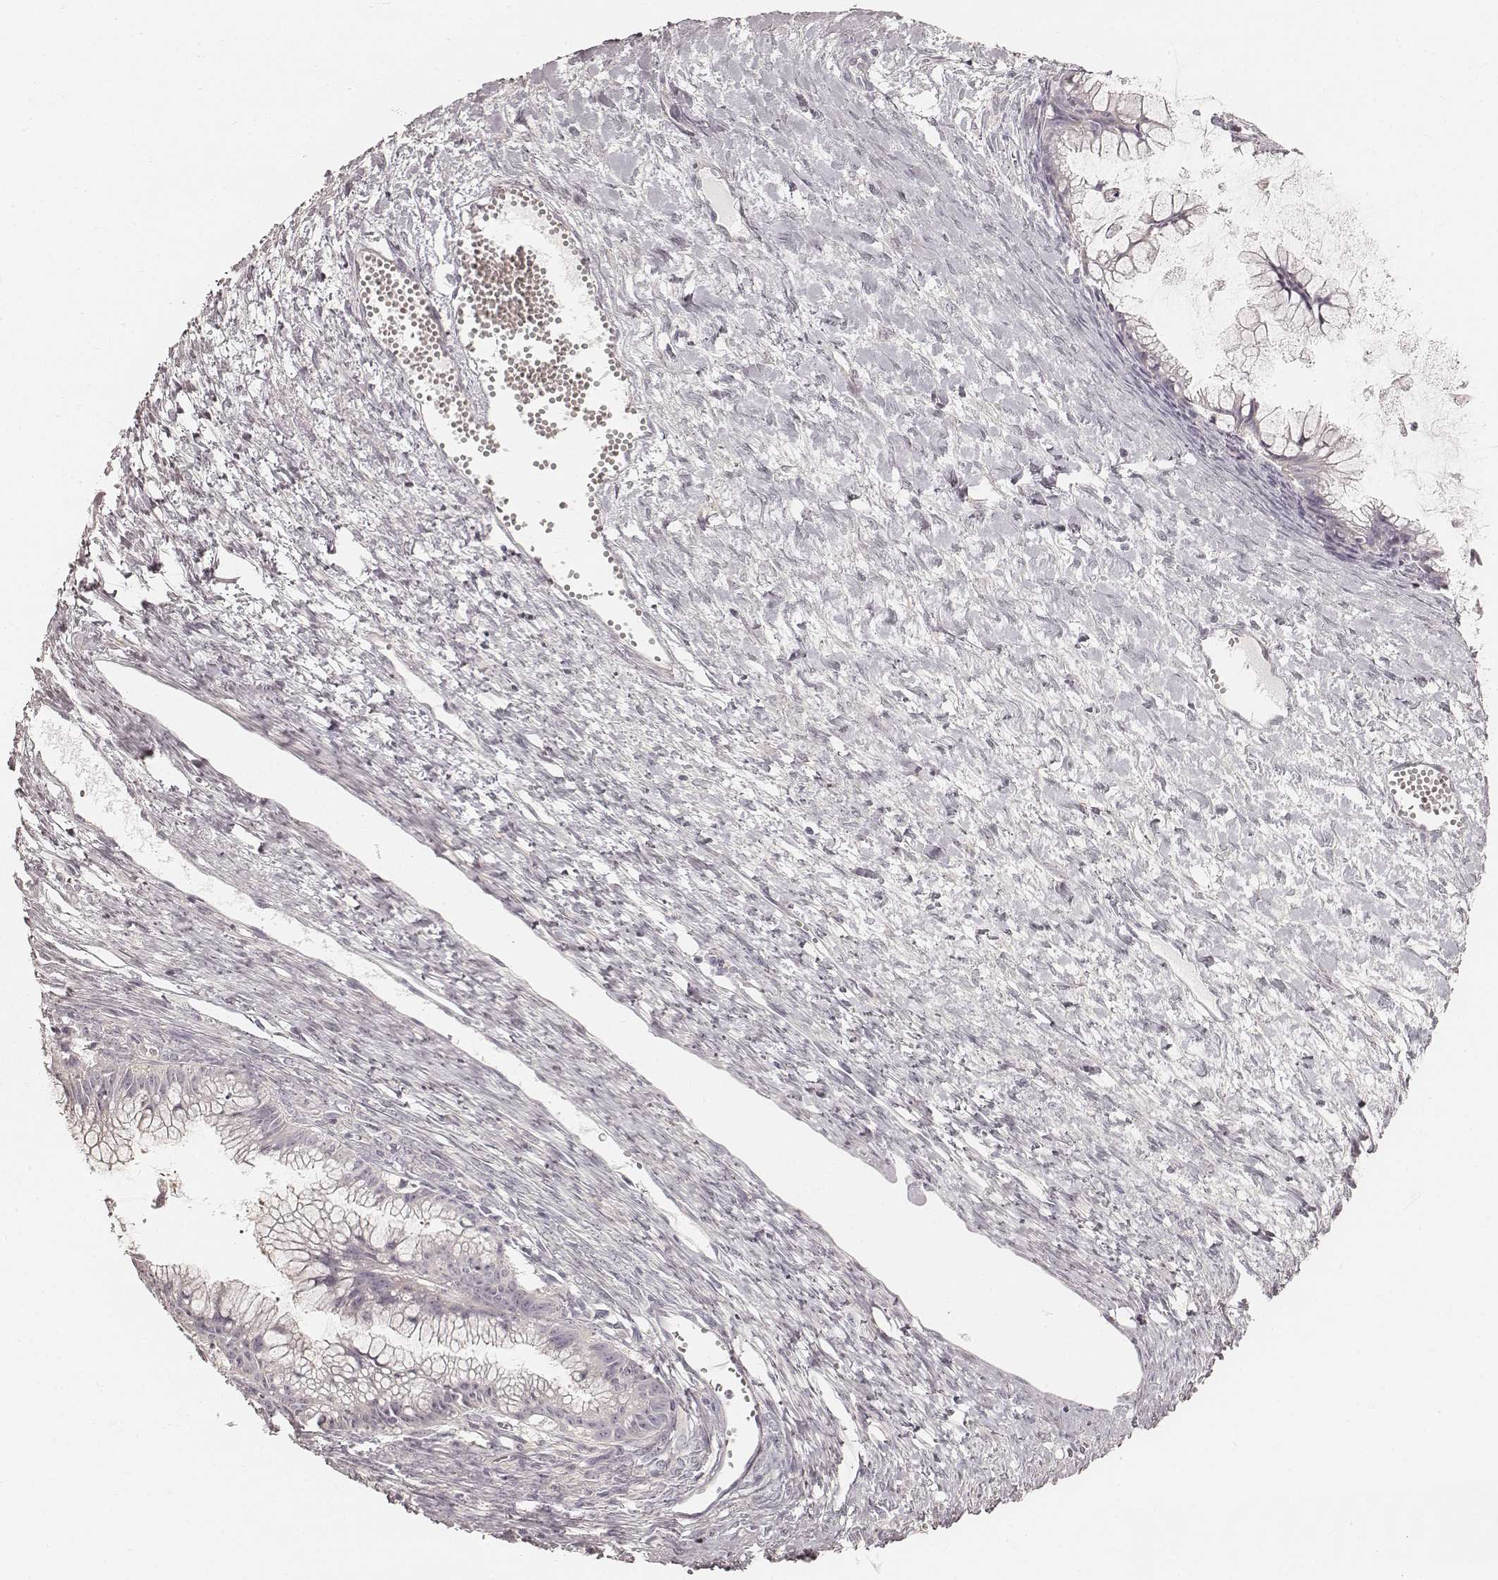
{"staining": {"intensity": "negative", "quantity": "none", "location": "none"}, "tissue": "ovarian cancer", "cell_type": "Tumor cells", "image_type": "cancer", "snomed": [{"axis": "morphology", "description": "Cystadenocarcinoma, mucinous, NOS"}, {"axis": "topography", "description": "Ovary"}], "caption": "Human ovarian cancer (mucinous cystadenocarcinoma) stained for a protein using immunohistochemistry (IHC) reveals no positivity in tumor cells.", "gene": "FMNL2", "patient": {"sex": "female", "age": 41}}